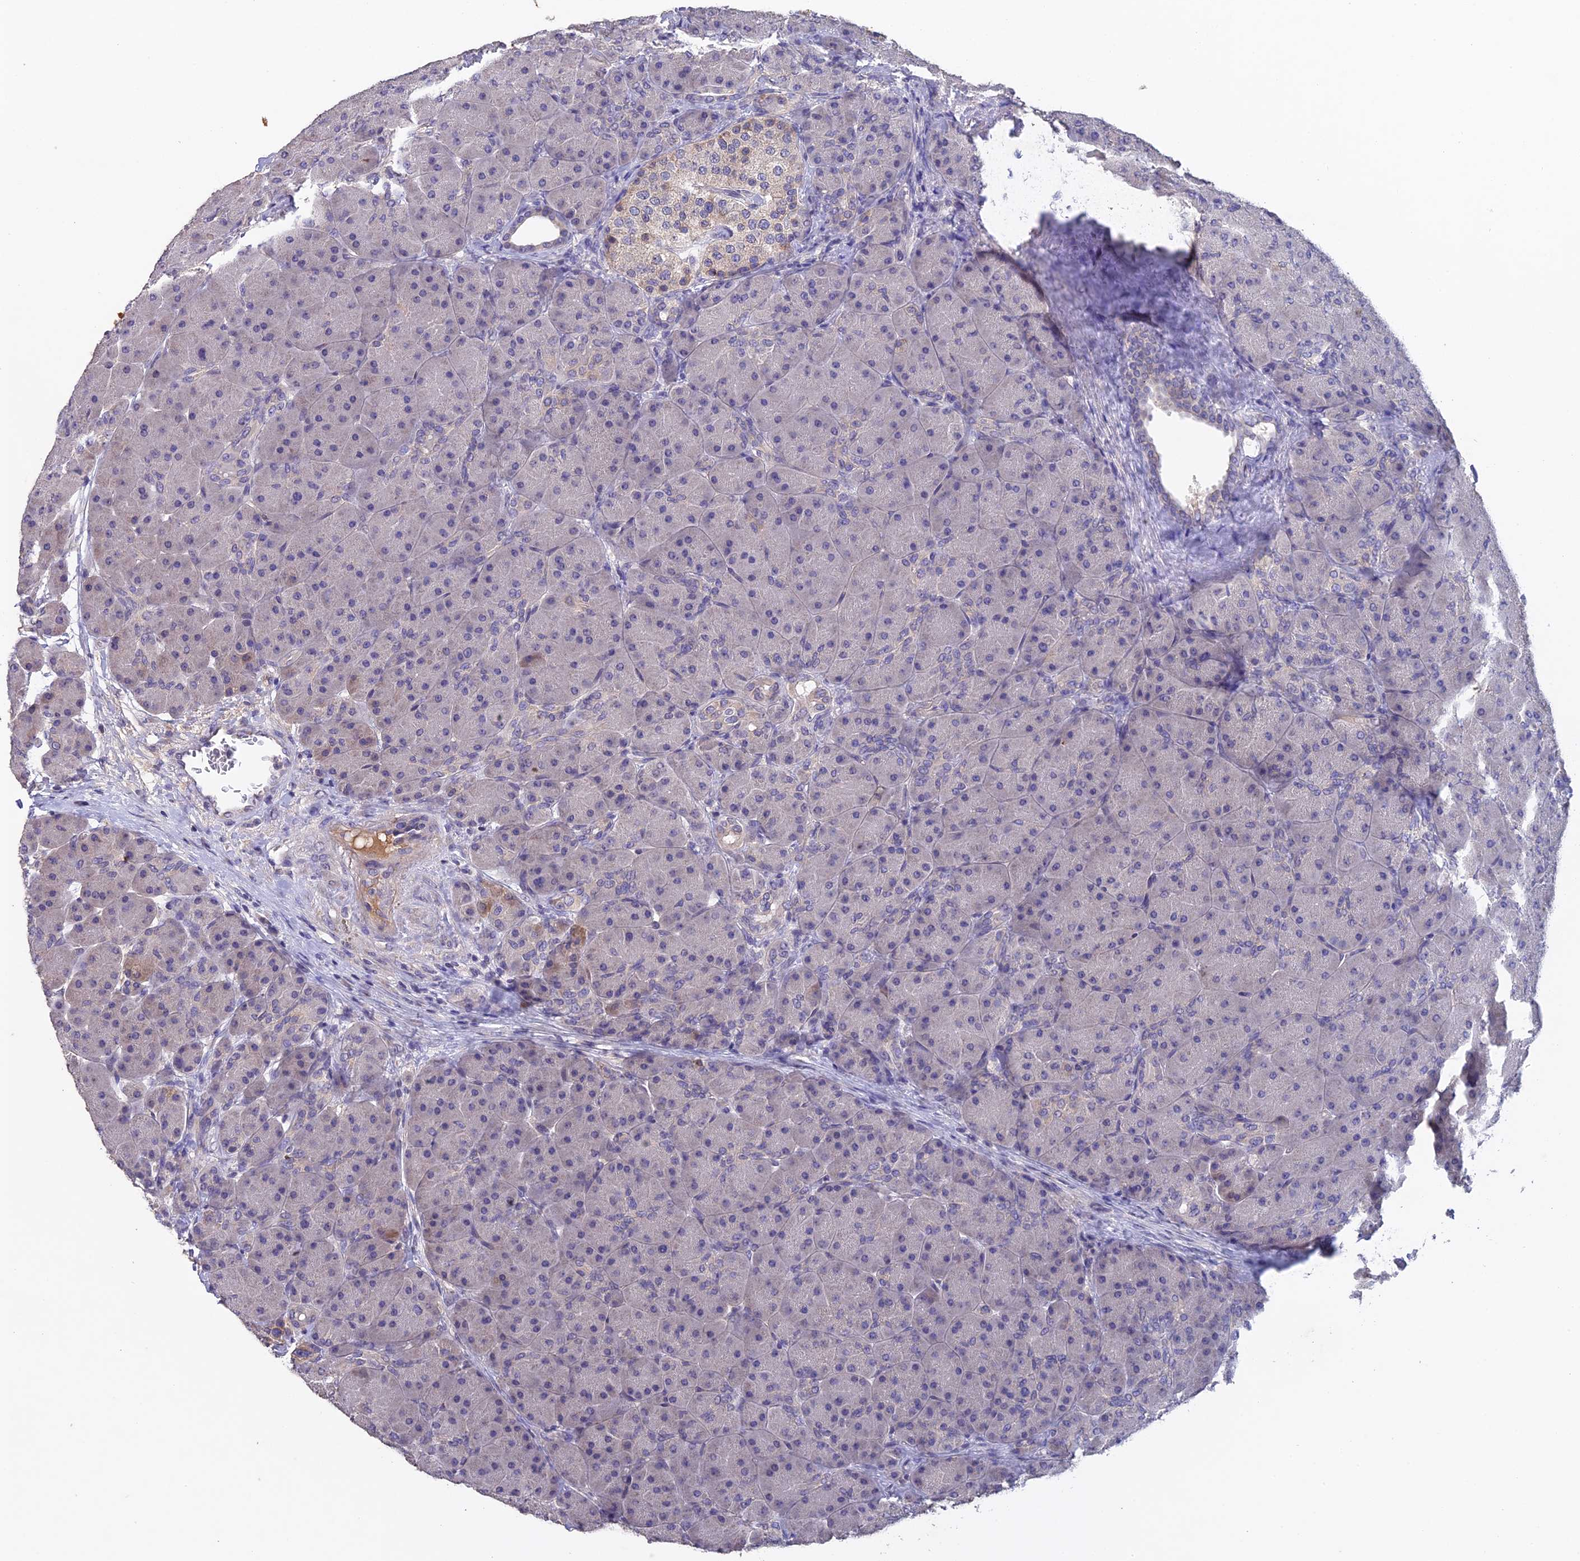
{"staining": {"intensity": "moderate", "quantity": "<25%", "location": "cytoplasmic/membranous"}, "tissue": "pancreas", "cell_type": "Exocrine glandular cells", "image_type": "normal", "snomed": [{"axis": "morphology", "description": "Normal tissue, NOS"}, {"axis": "topography", "description": "Pancreas"}], "caption": "Immunohistochemical staining of unremarkable human pancreas exhibits low levels of moderate cytoplasmic/membranous expression in about <25% of exocrine glandular cells.", "gene": "SLC39A13", "patient": {"sex": "male", "age": 66}}